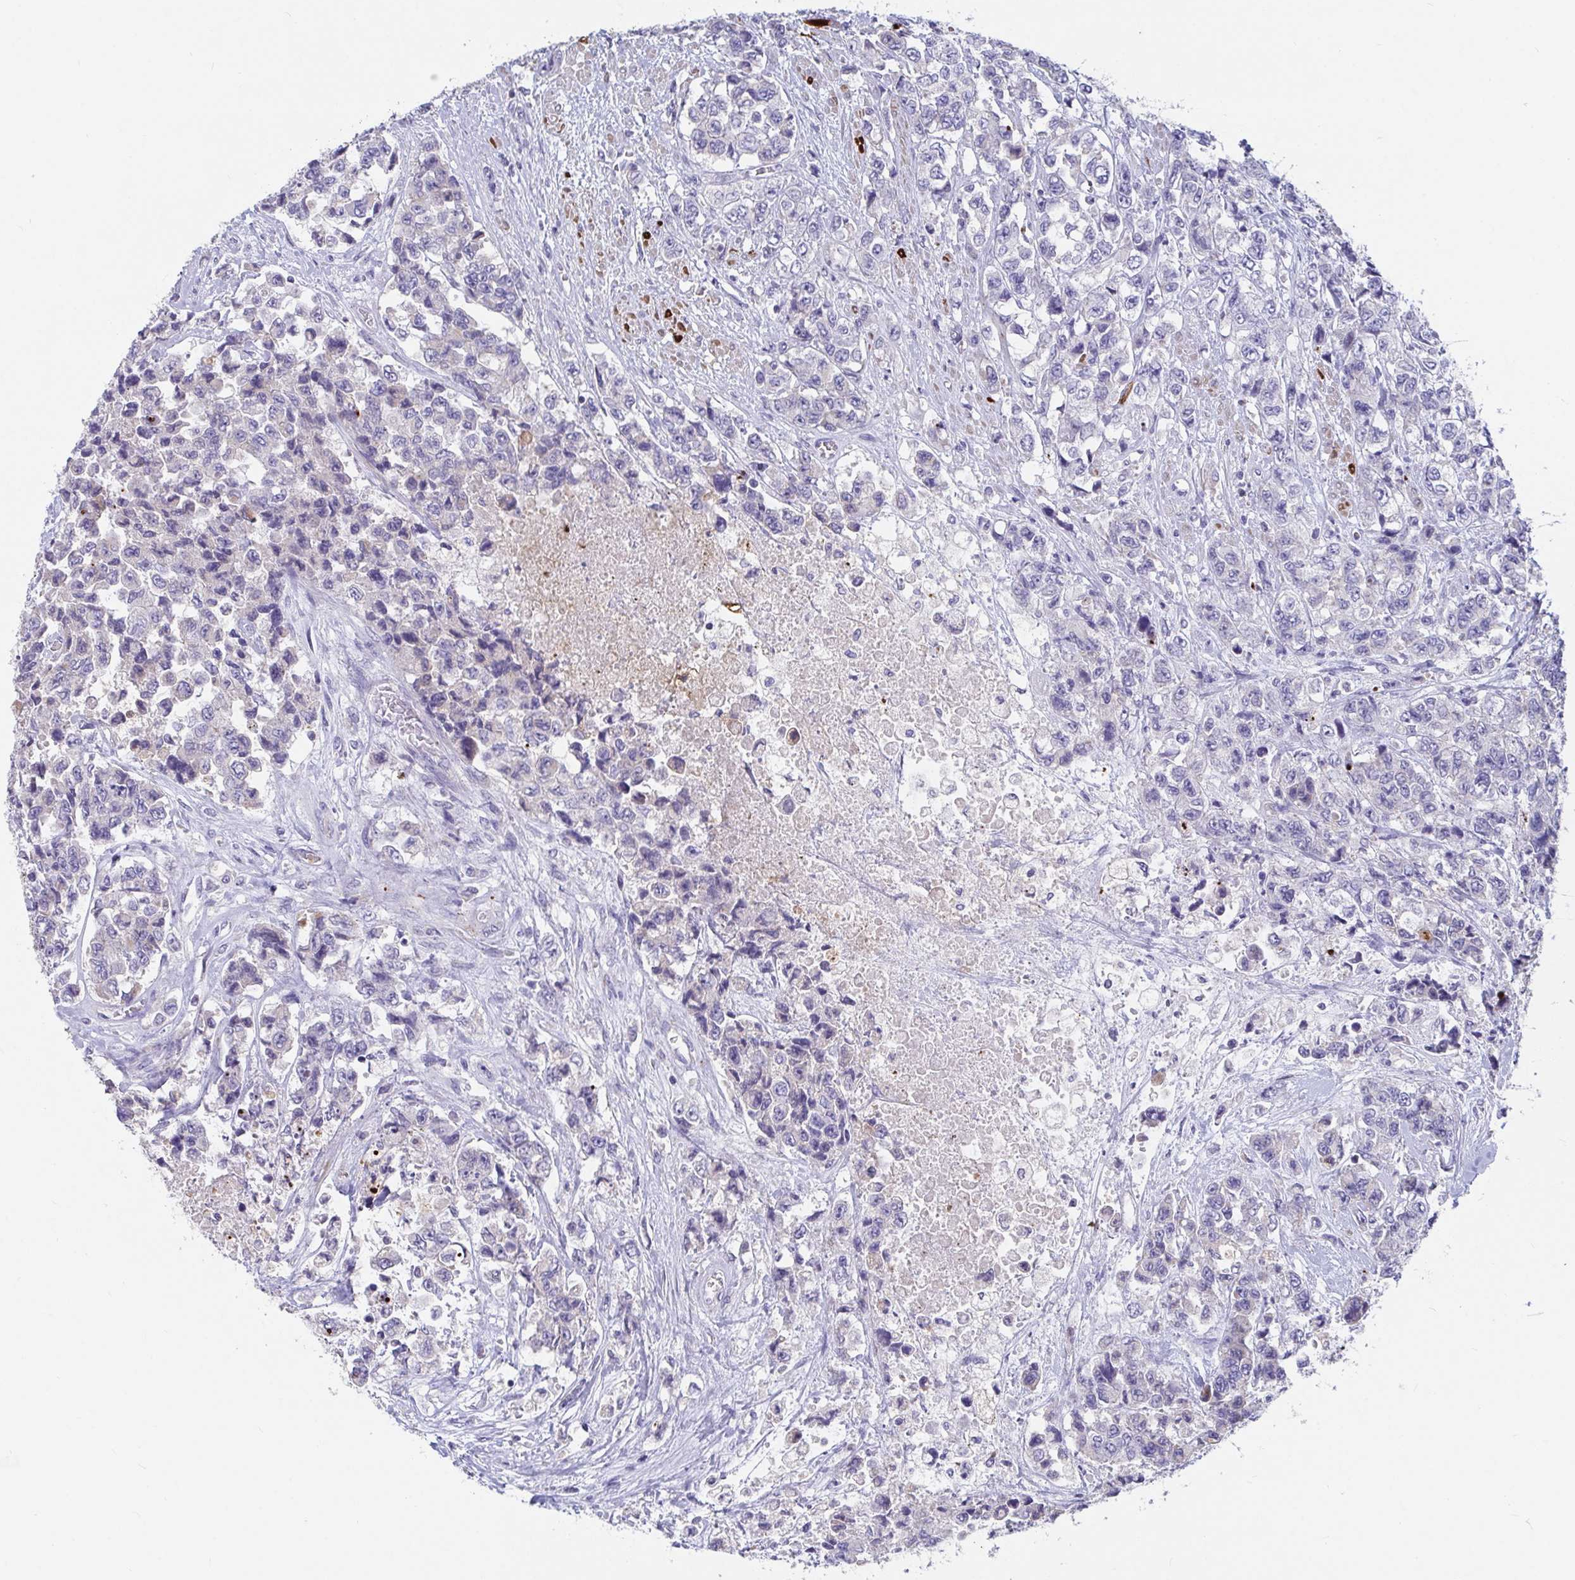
{"staining": {"intensity": "negative", "quantity": "none", "location": "none"}, "tissue": "urothelial cancer", "cell_type": "Tumor cells", "image_type": "cancer", "snomed": [{"axis": "morphology", "description": "Urothelial carcinoma, High grade"}, {"axis": "topography", "description": "Urinary bladder"}], "caption": "Photomicrograph shows no protein positivity in tumor cells of urothelial cancer tissue. Brightfield microscopy of immunohistochemistry (IHC) stained with DAB (3,3'-diaminobenzidine) (brown) and hematoxylin (blue), captured at high magnification.", "gene": "ZNF561", "patient": {"sex": "female", "age": 78}}